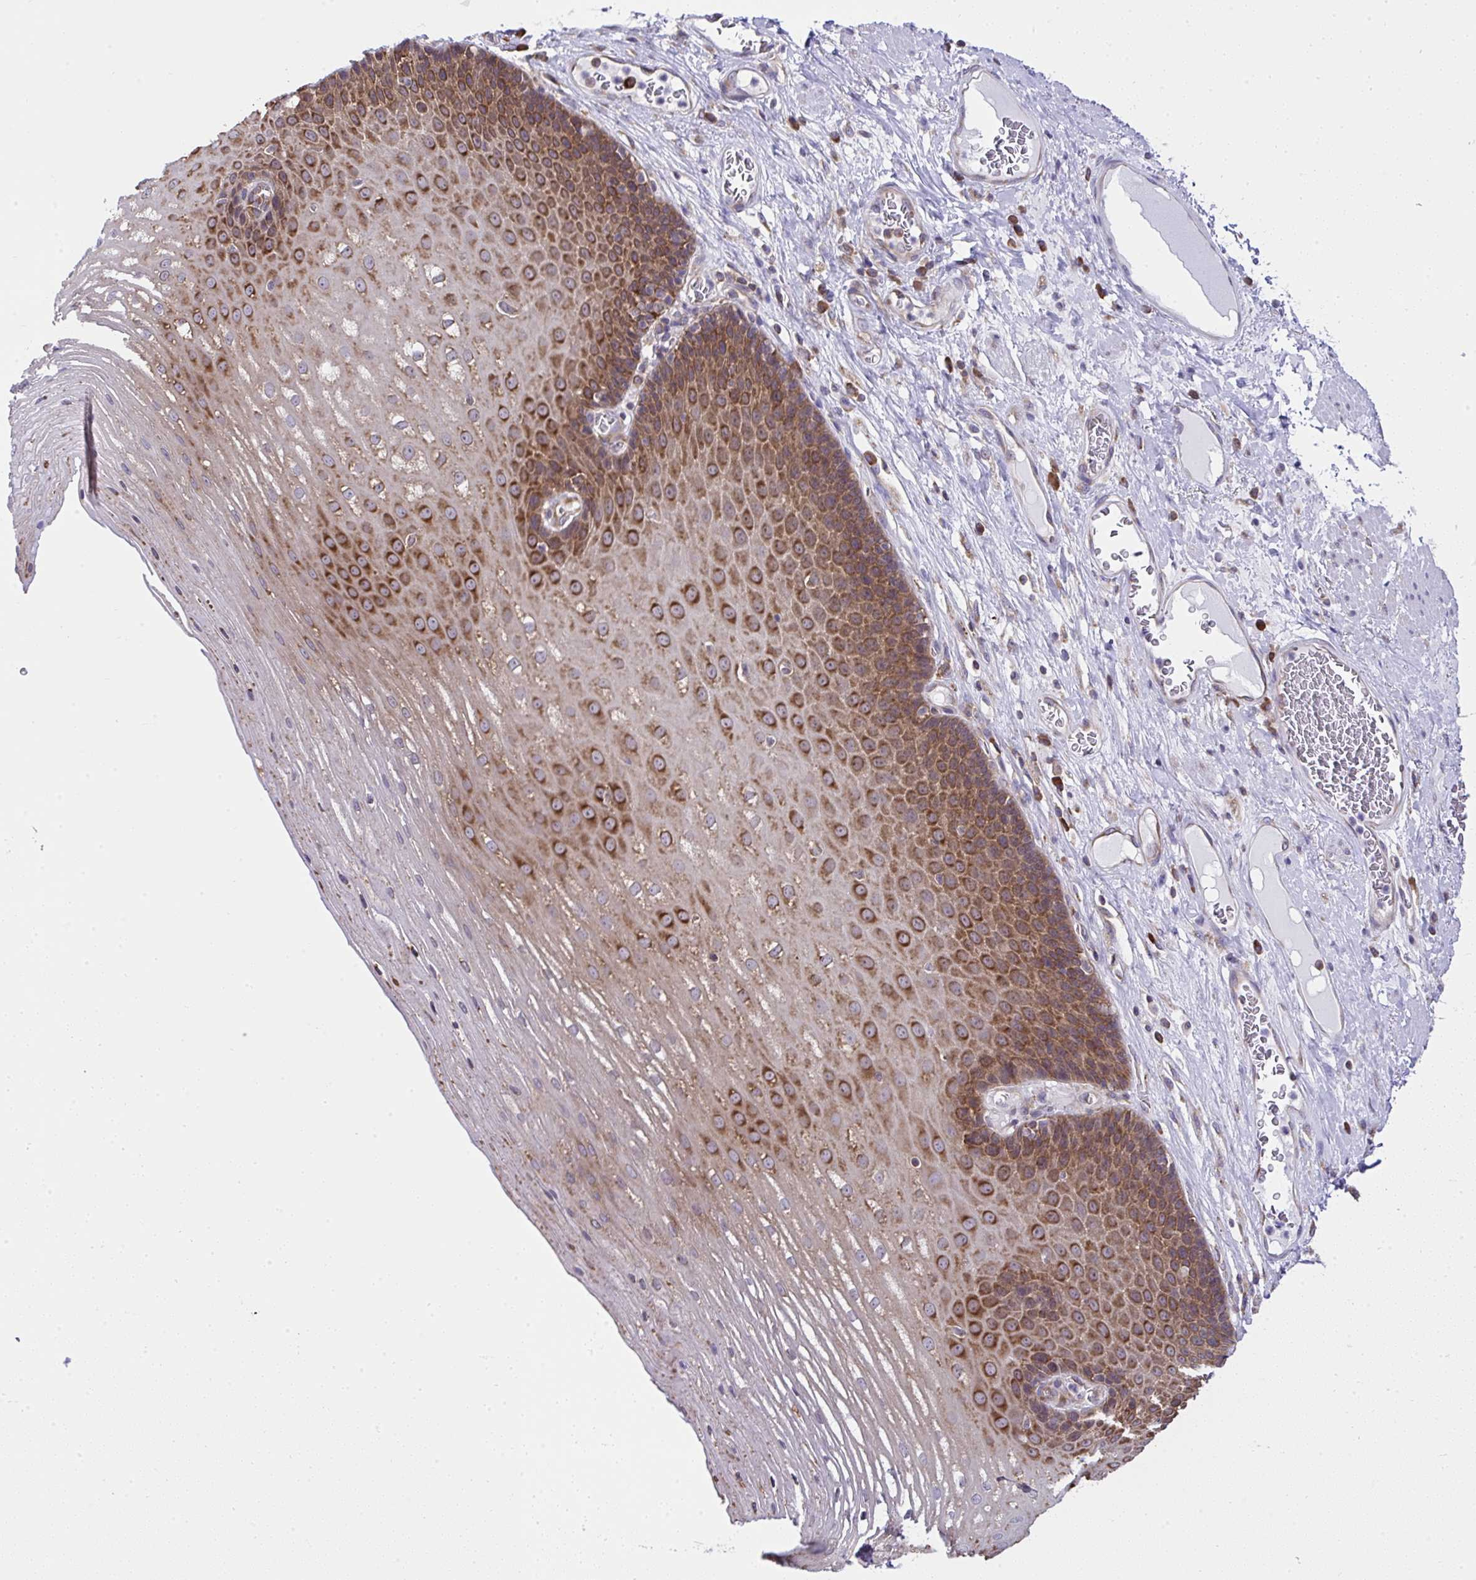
{"staining": {"intensity": "strong", "quantity": ">75%", "location": "cytoplasmic/membranous"}, "tissue": "esophagus", "cell_type": "Squamous epithelial cells", "image_type": "normal", "snomed": [{"axis": "morphology", "description": "Normal tissue, NOS"}, {"axis": "topography", "description": "Esophagus"}], "caption": "Strong cytoplasmic/membranous protein staining is present in about >75% of squamous epithelial cells in esophagus.", "gene": "RPS7", "patient": {"sex": "male", "age": 62}}